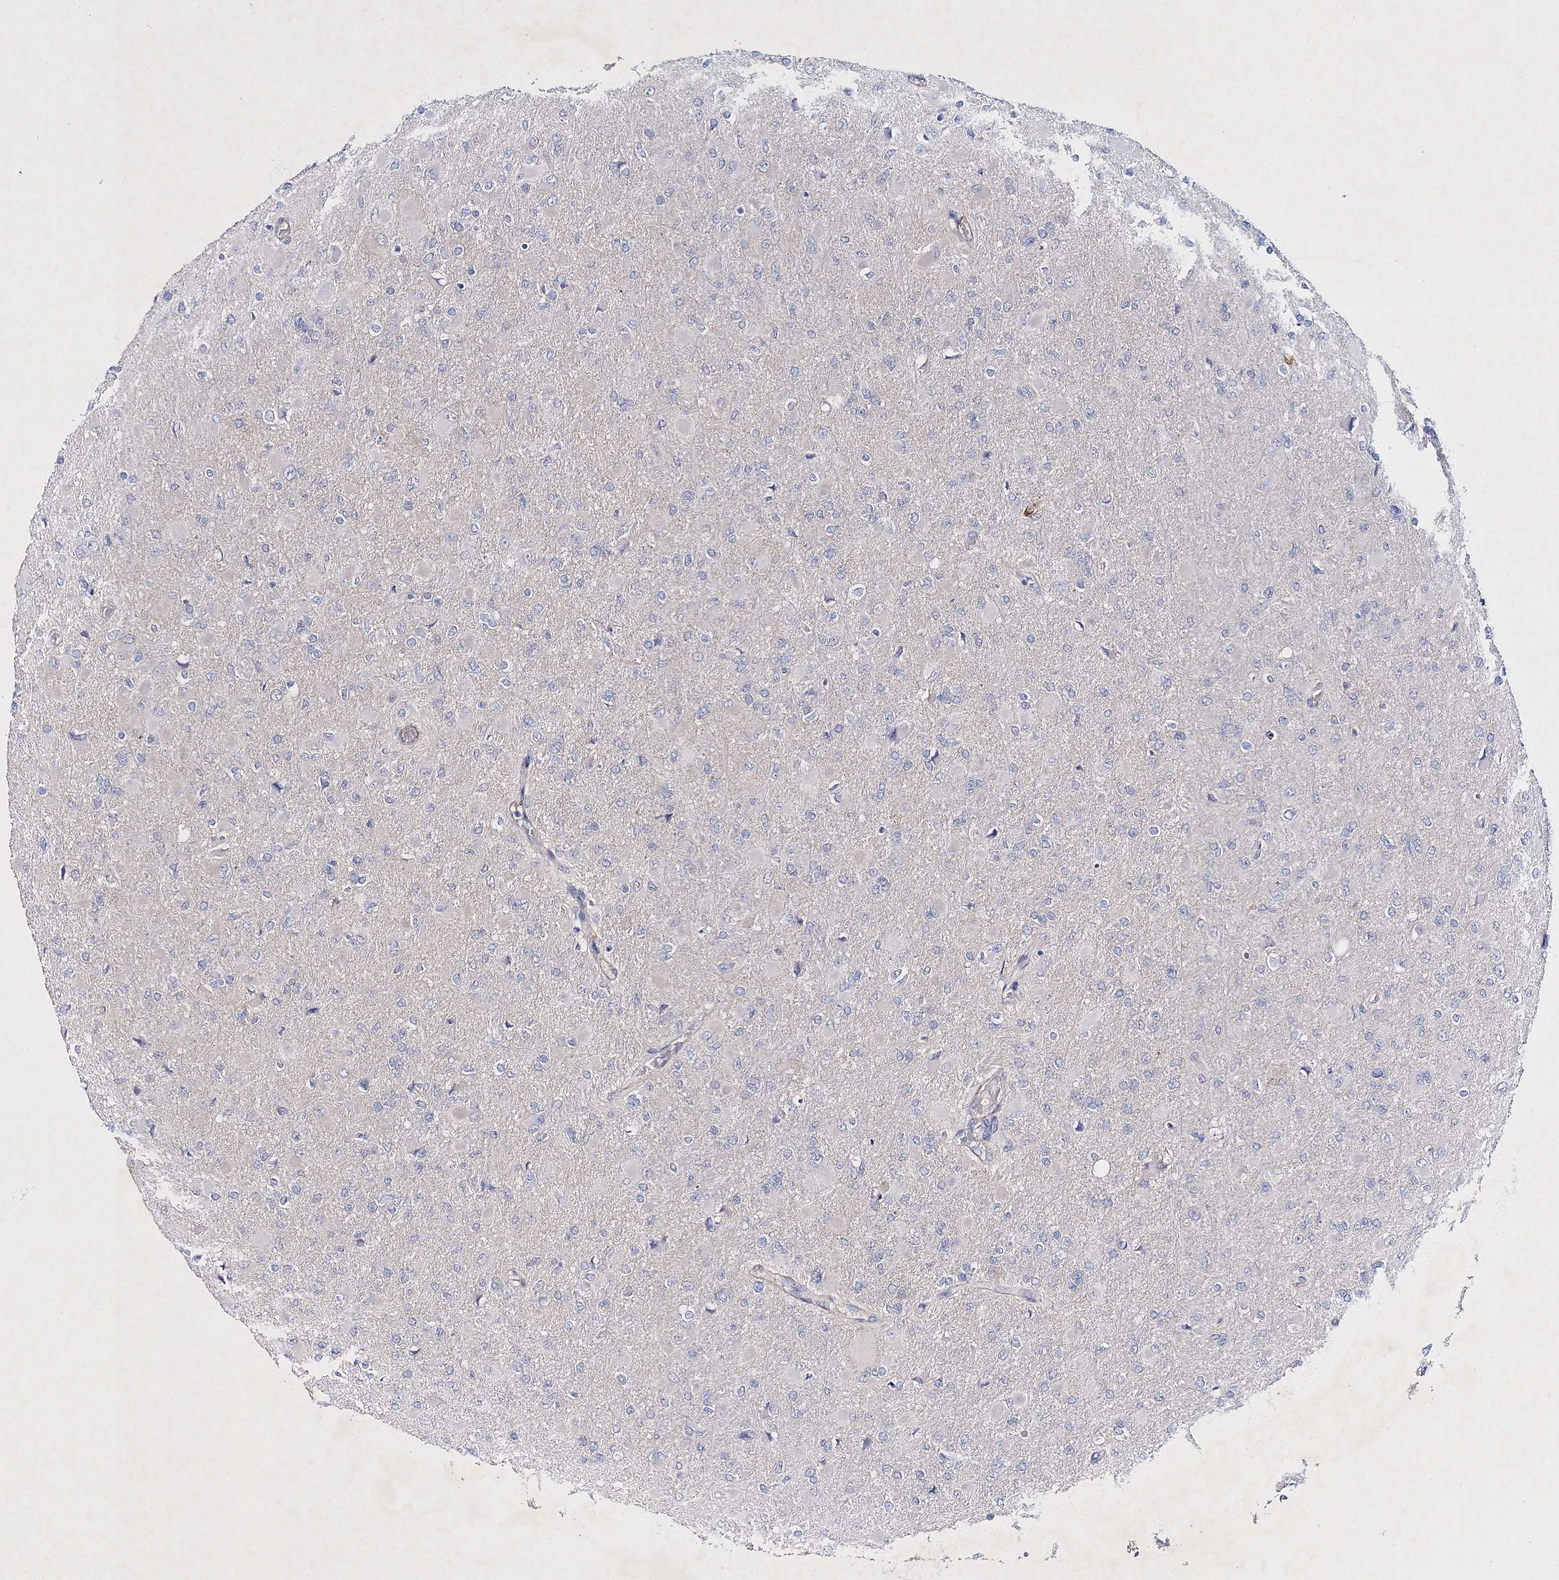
{"staining": {"intensity": "negative", "quantity": "none", "location": "none"}, "tissue": "glioma", "cell_type": "Tumor cells", "image_type": "cancer", "snomed": [{"axis": "morphology", "description": "Glioma, malignant, High grade"}, {"axis": "topography", "description": "Cerebral cortex"}], "caption": "This is an immunohistochemistry (IHC) micrograph of malignant glioma (high-grade). There is no expression in tumor cells.", "gene": "RTN2", "patient": {"sex": "female", "age": 36}}